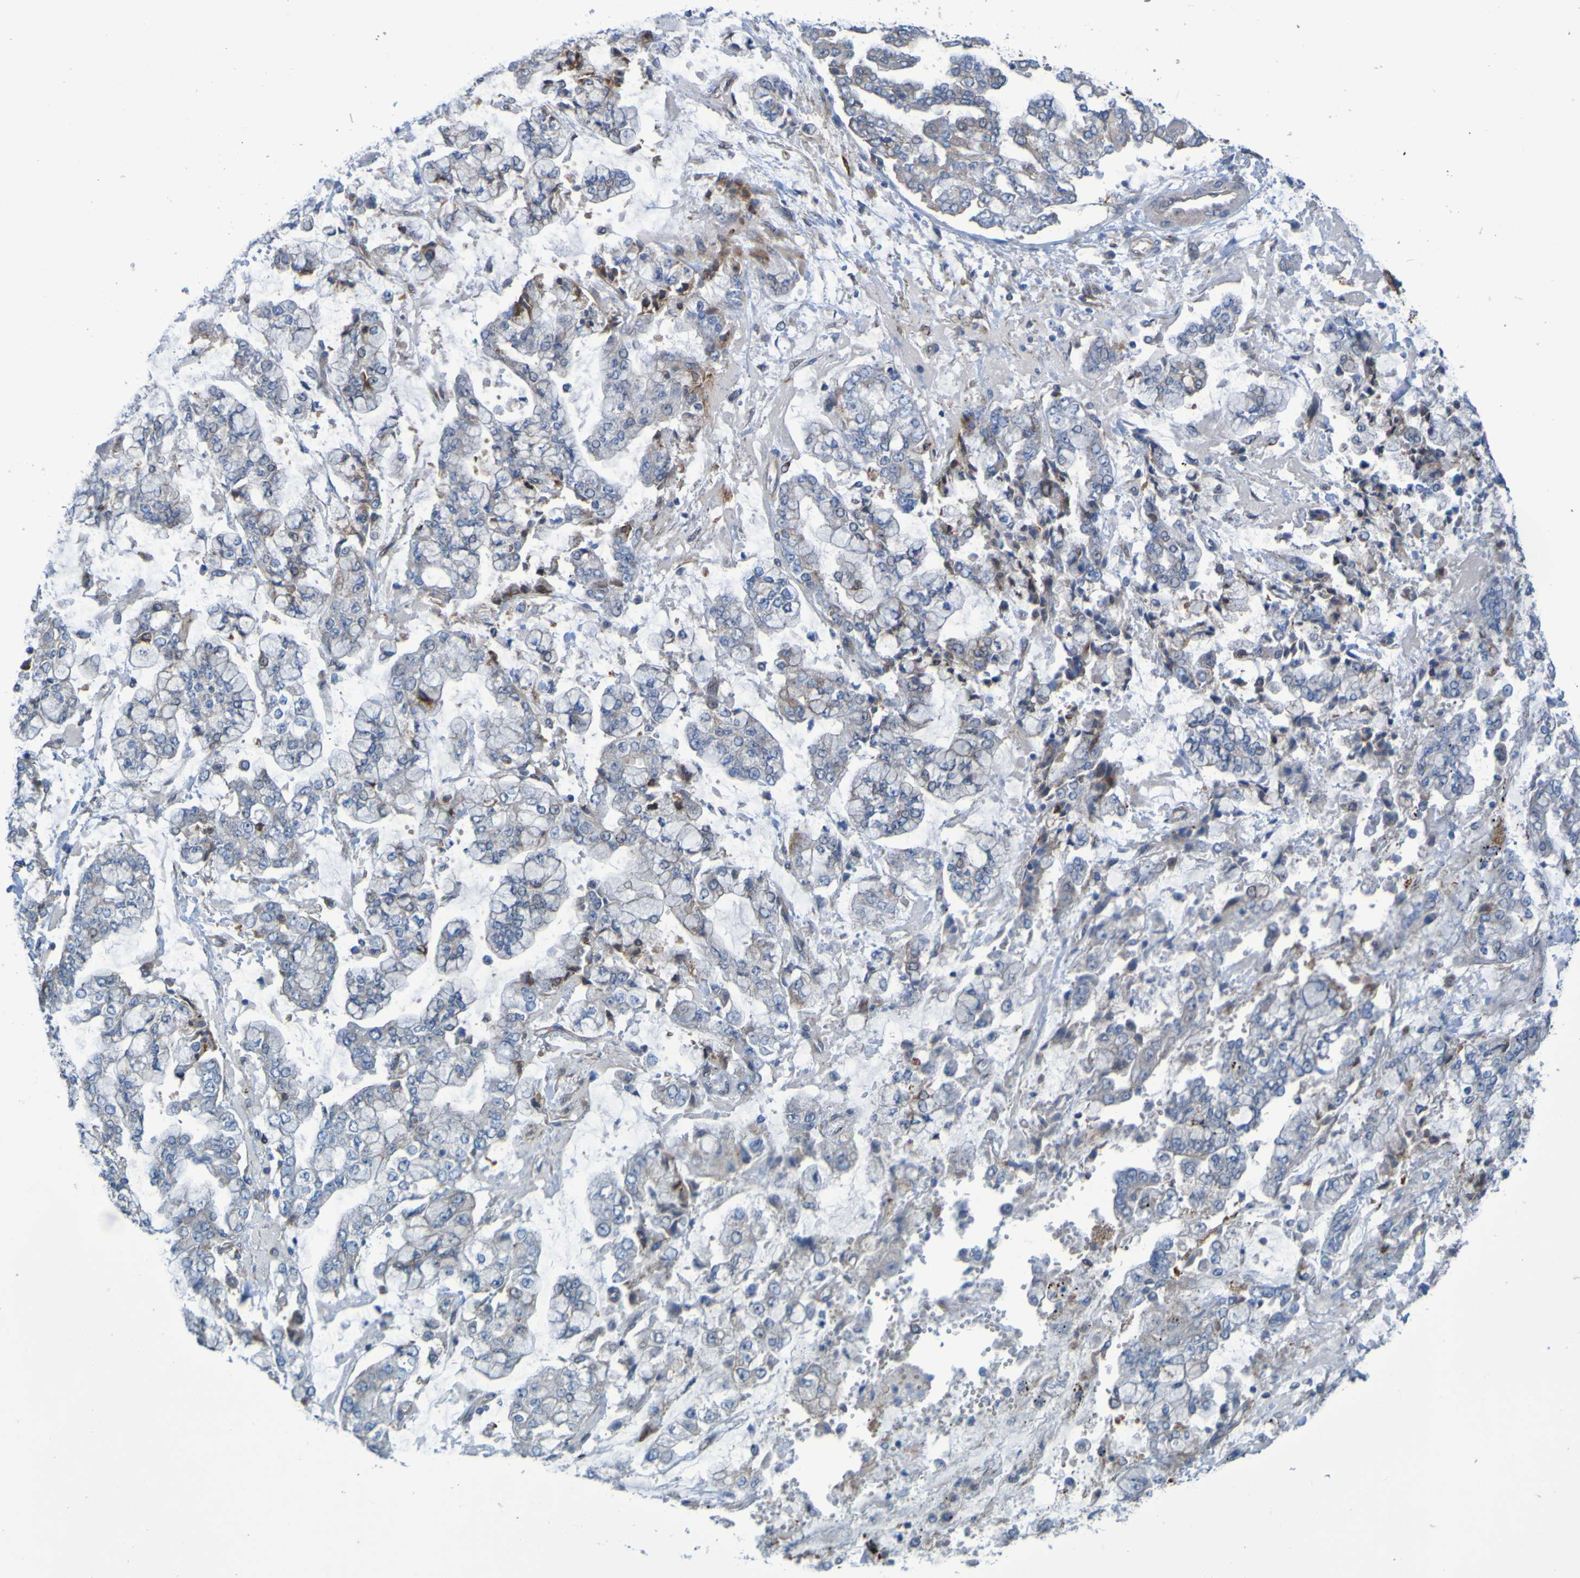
{"staining": {"intensity": "moderate", "quantity": "<25%", "location": "cytoplasmic/membranous"}, "tissue": "stomach cancer", "cell_type": "Tumor cells", "image_type": "cancer", "snomed": [{"axis": "morphology", "description": "Adenocarcinoma, NOS"}, {"axis": "topography", "description": "Stomach"}], "caption": "Moderate cytoplasmic/membranous expression is identified in about <25% of tumor cells in stomach cancer (adenocarcinoma).", "gene": "NPRL3", "patient": {"sex": "male", "age": 76}}